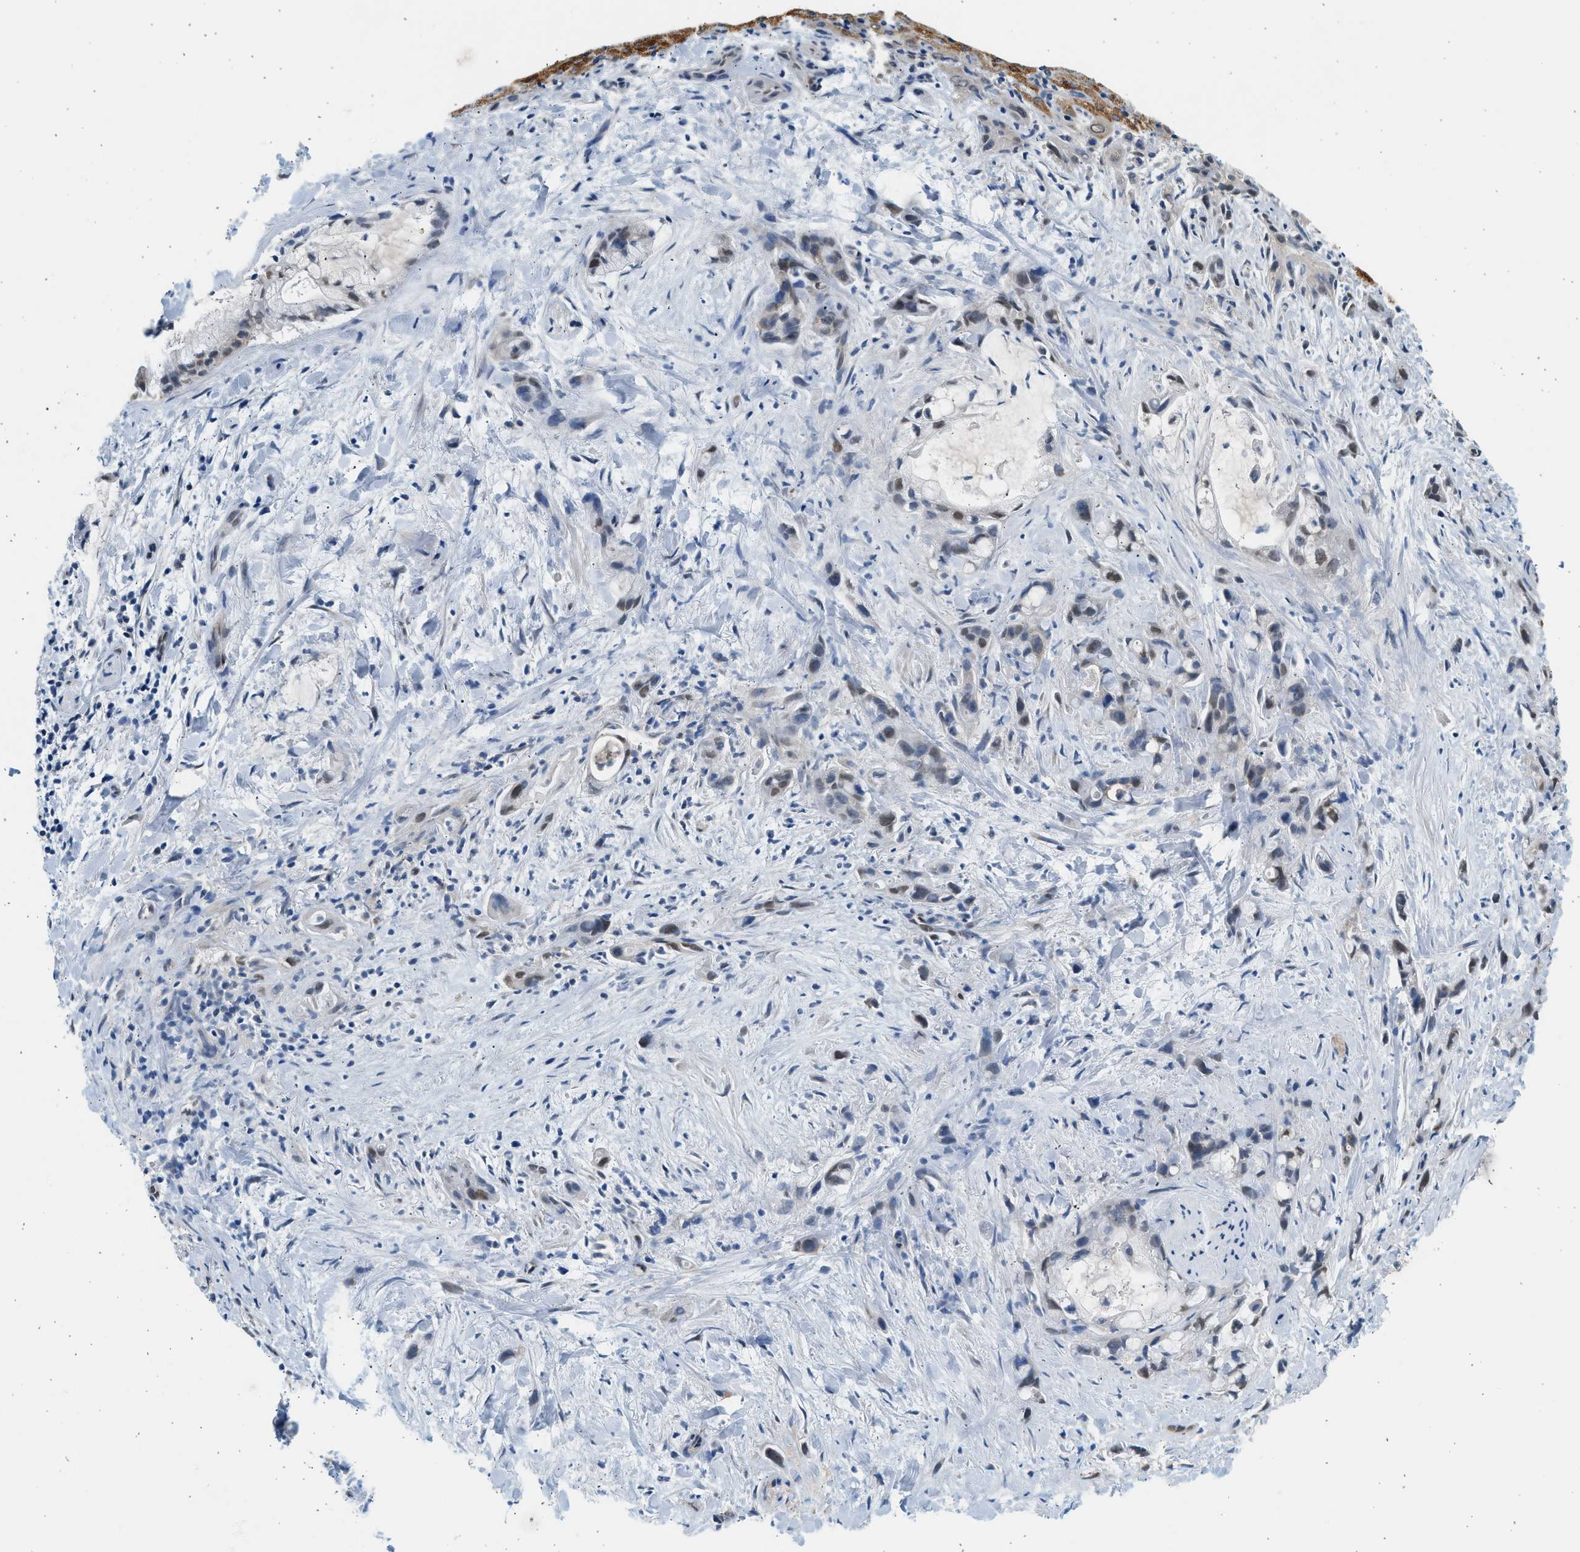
{"staining": {"intensity": "weak", "quantity": "<25%", "location": "nuclear"}, "tissue": "liver cancer", "cell_type": "Tumor cells", "image_type": "cancer", "snomed": [{"axis": "morphology", "description": "Cholangiocarcinoma"}, {"axis": "topography", "description": "Liver"}], "caption": "This is a micrograph of immunohistochemistry (IHC) staining of liver cholangiocarcinoma, which shows no expression in tumor cells.", "gene": "HIPK1", "patient": {"sex": "female", "age": 72}}